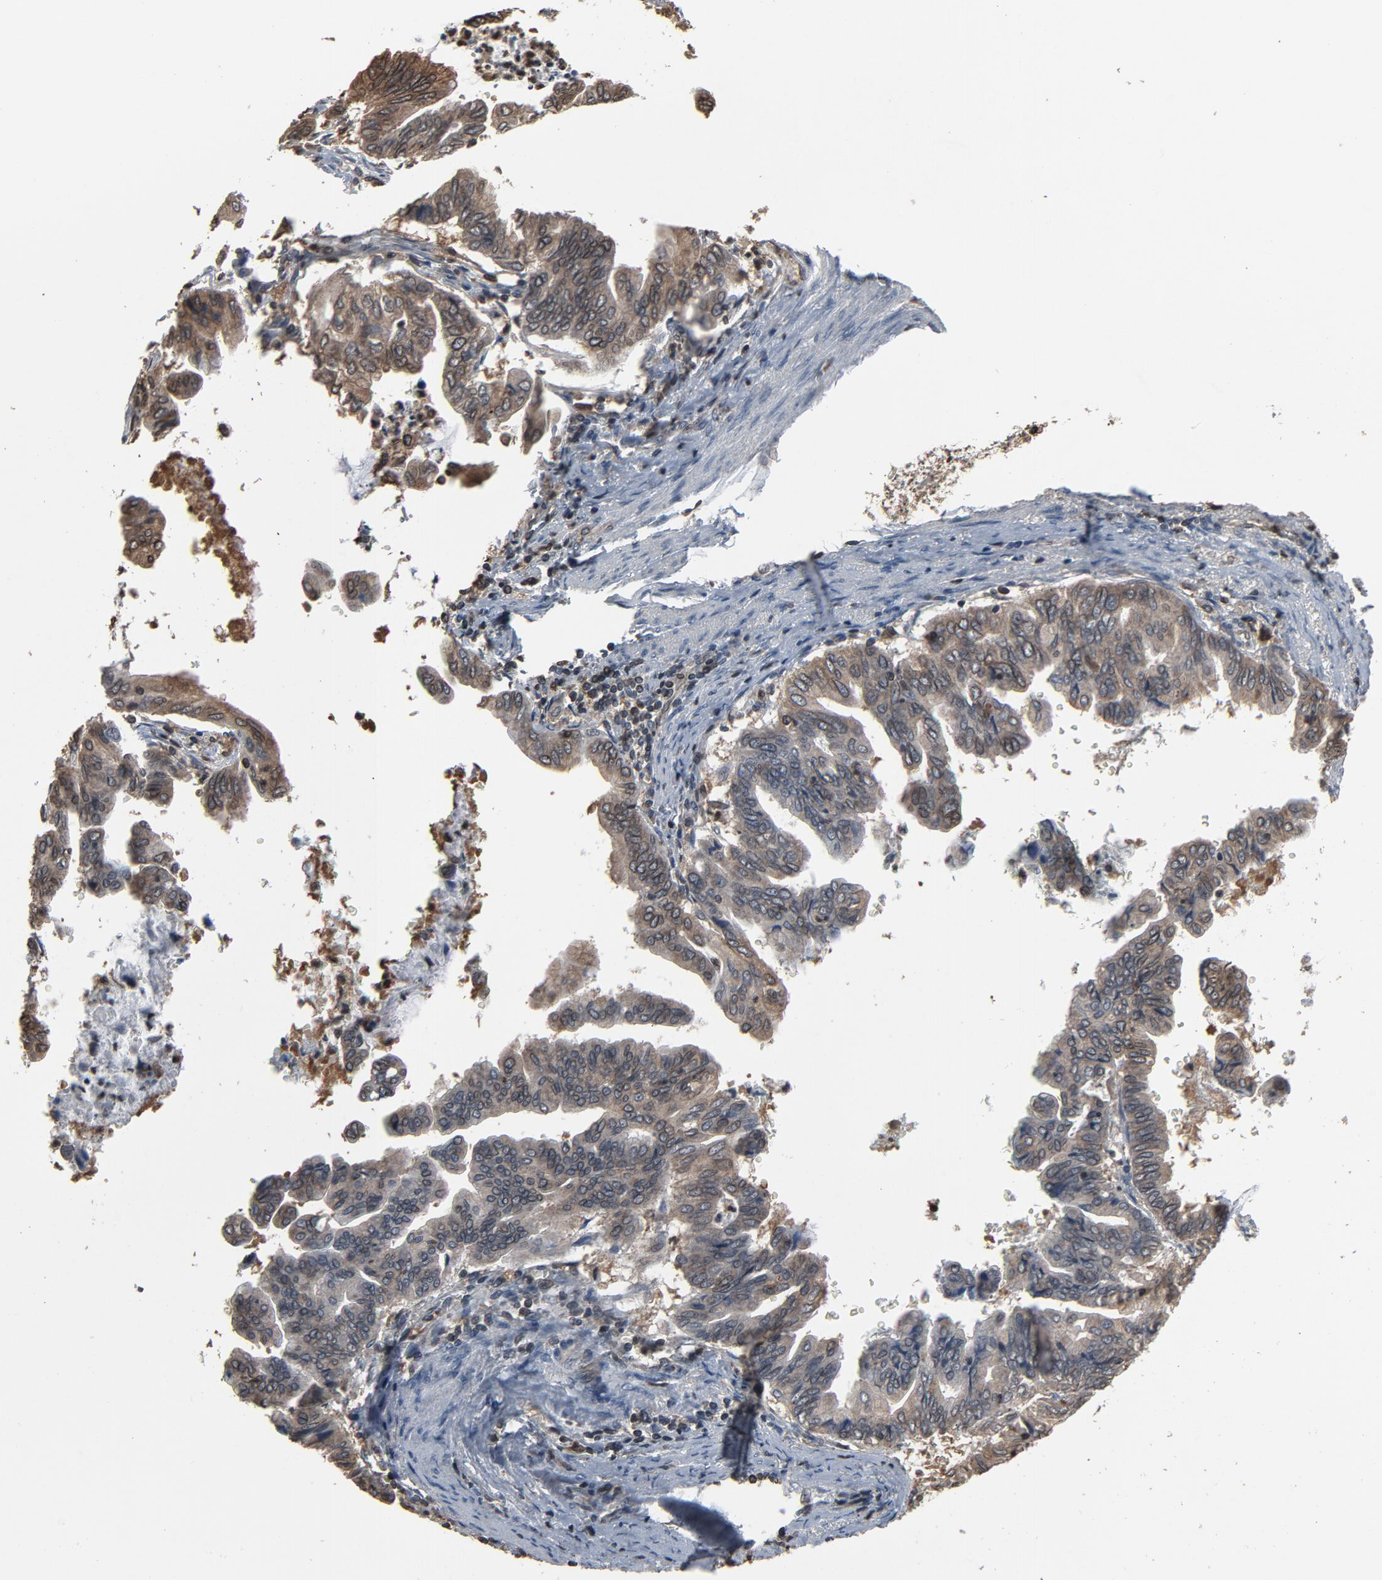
{"staining": {"intensity": "weak", "quantity": "25%-75%", "location": "cytoplasmic/membranous,nuclear"}, "tissue": "stomach cancer", "cell_type": "Tumor cells", "image_type": "cancer", "snomed": [{"axis": "morphology", "description": "Adenocarcinoma, NOS"}, {"axis": "topography", "description": "Stomach, upper"}], "caption": "Brown immunohistochemical staining in stomach cancer displays weak cytoplasmic/membranous and nuclear staining in approximately 25%-75% of tumor cells.", "gene": "UBE2D1", "patient": {"sex": "male", "age": 80}}